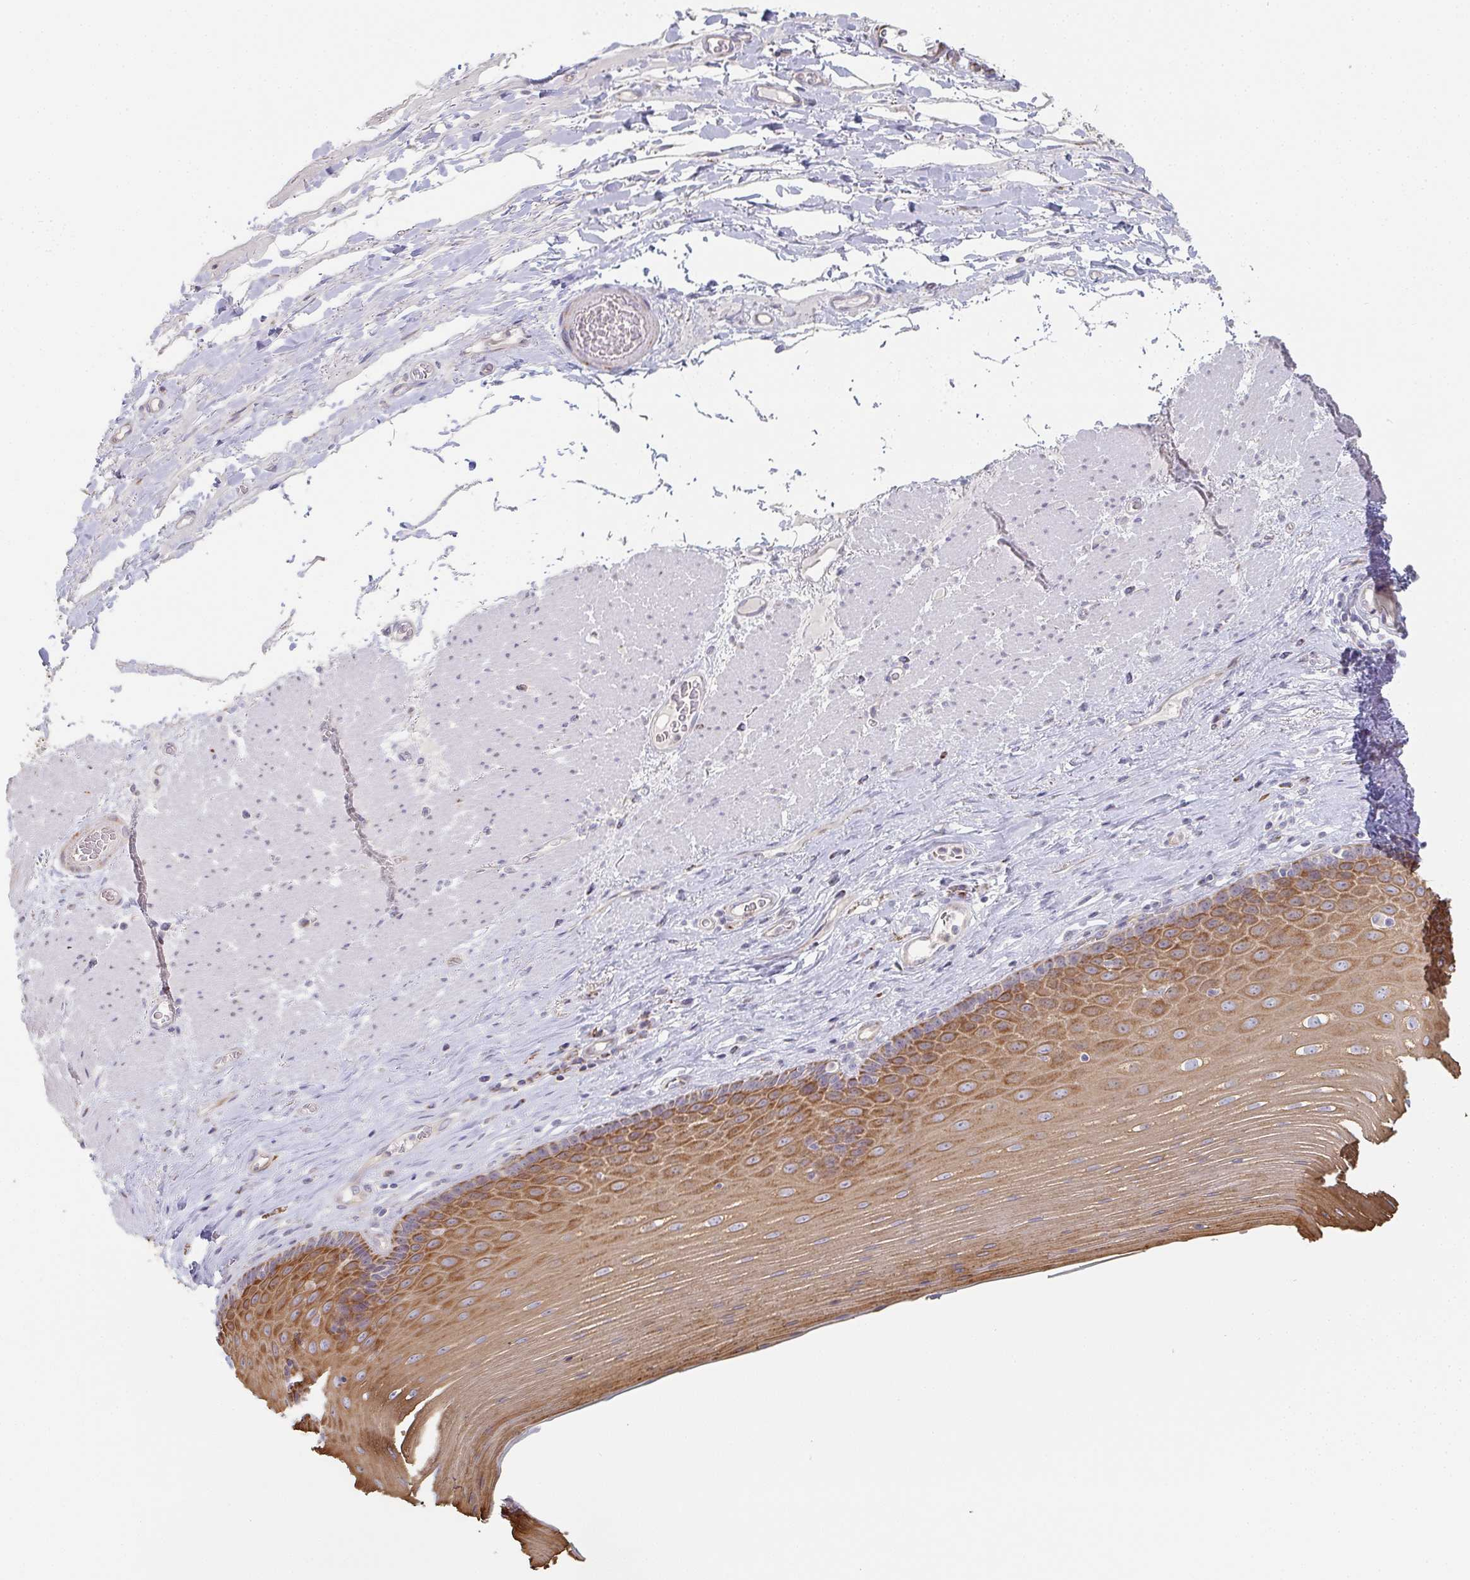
{"staining": {"intensity": "moderate", "quantity": ">75%", "location": "cytoplasmic/membranous"}, "tissue": "esophagus", "cell_type": "Squamous epithelial cells", "image_type": "normal", "snomed": [{"axis": "morphology", "description": "Normal tissue, NOS"}, {"axis": "topography", "description": "Esophagus"}], "caption": "Immunohistochemistry of unremarkable human esophagus shows medium levels of moderate cytoplasmic/membranous expression in approximately >75% of squamous epithelial cells.", "gene": "ZNF526", "patient": {"sex": "male", "age": 62}}